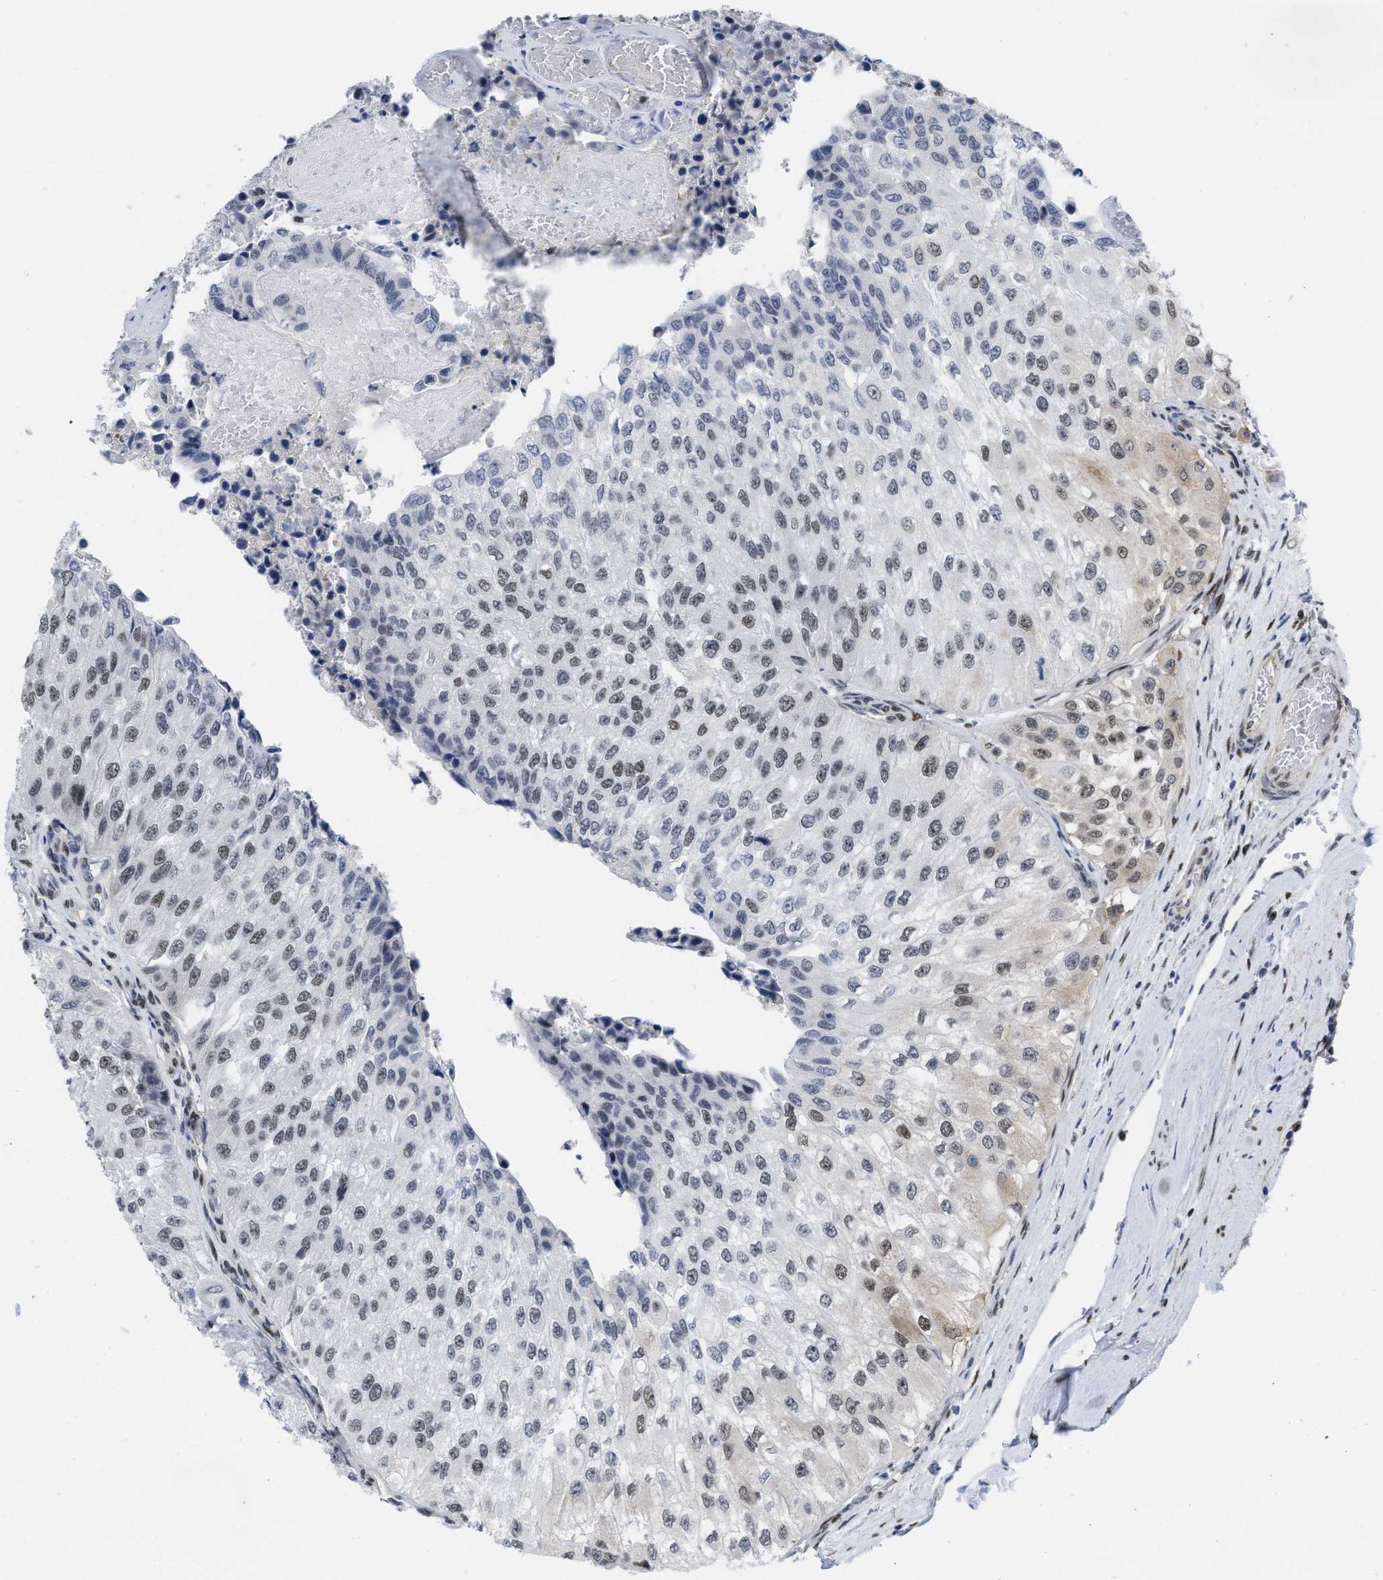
{"staining": {"intensity": "weak", "quantity": "<25%", "location": "nuclear"}, "tissue": "urothelial cancer", "cell_type": "Tumor cells", "image_type": "cancer", "snomed": [{"axis": "morphology", "description": "Urothelial carcinoma, High grade"}, {"axis": "topography", "description": "Kidney"}, {"axis": "topography", "description": "Urinary bladder"}], "caption": "This is a image of immunohistochemistry (IHC) staining of high-grade urothelial carcinoma, which shows no expression in tumor cells.", "gene": "MIER1", "patient": {"sex": "male", "age": 77}}